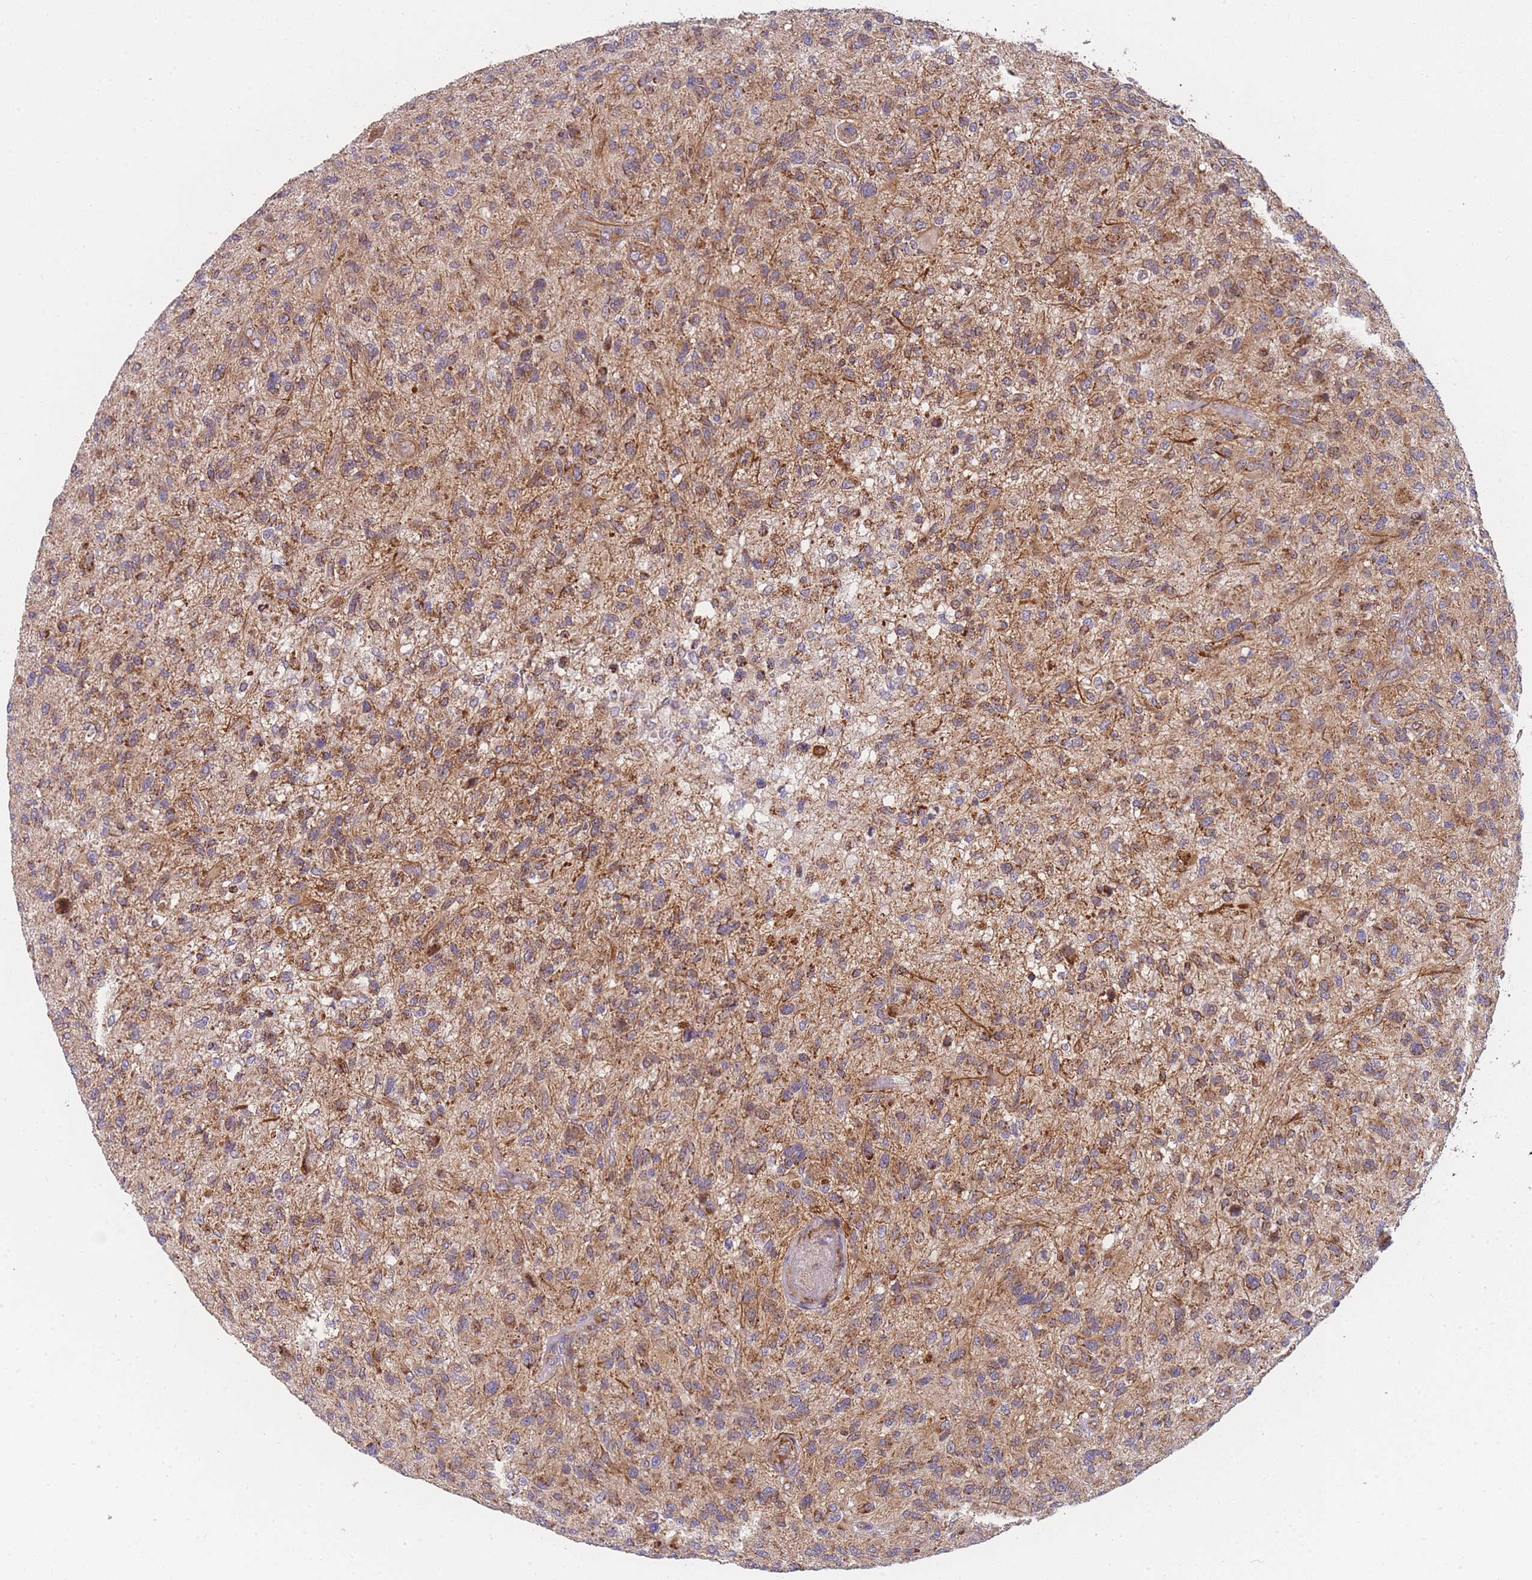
{"staining": {"intensity": "moderate", "quantity": ">75%", "location": "cytoplasmic/membranous"}, "tissue": "glioma", "cell_type": "Tumor cells", "image_type": "cancer", "snomed": [{"axis": "morphology", "description": "Glioma, malignant, High grade"}, {"axis": "topography", "description": "Brain"}], "caption": "This is a micrograph of immunohistochemistry (IHC) staining of malignant glioma (high-grade), which shows moderate expression in the cytoplasmic/membranous of tumor cells.", "gene": "MTRES1", "patient": {"sex": "male", "age": 47}}